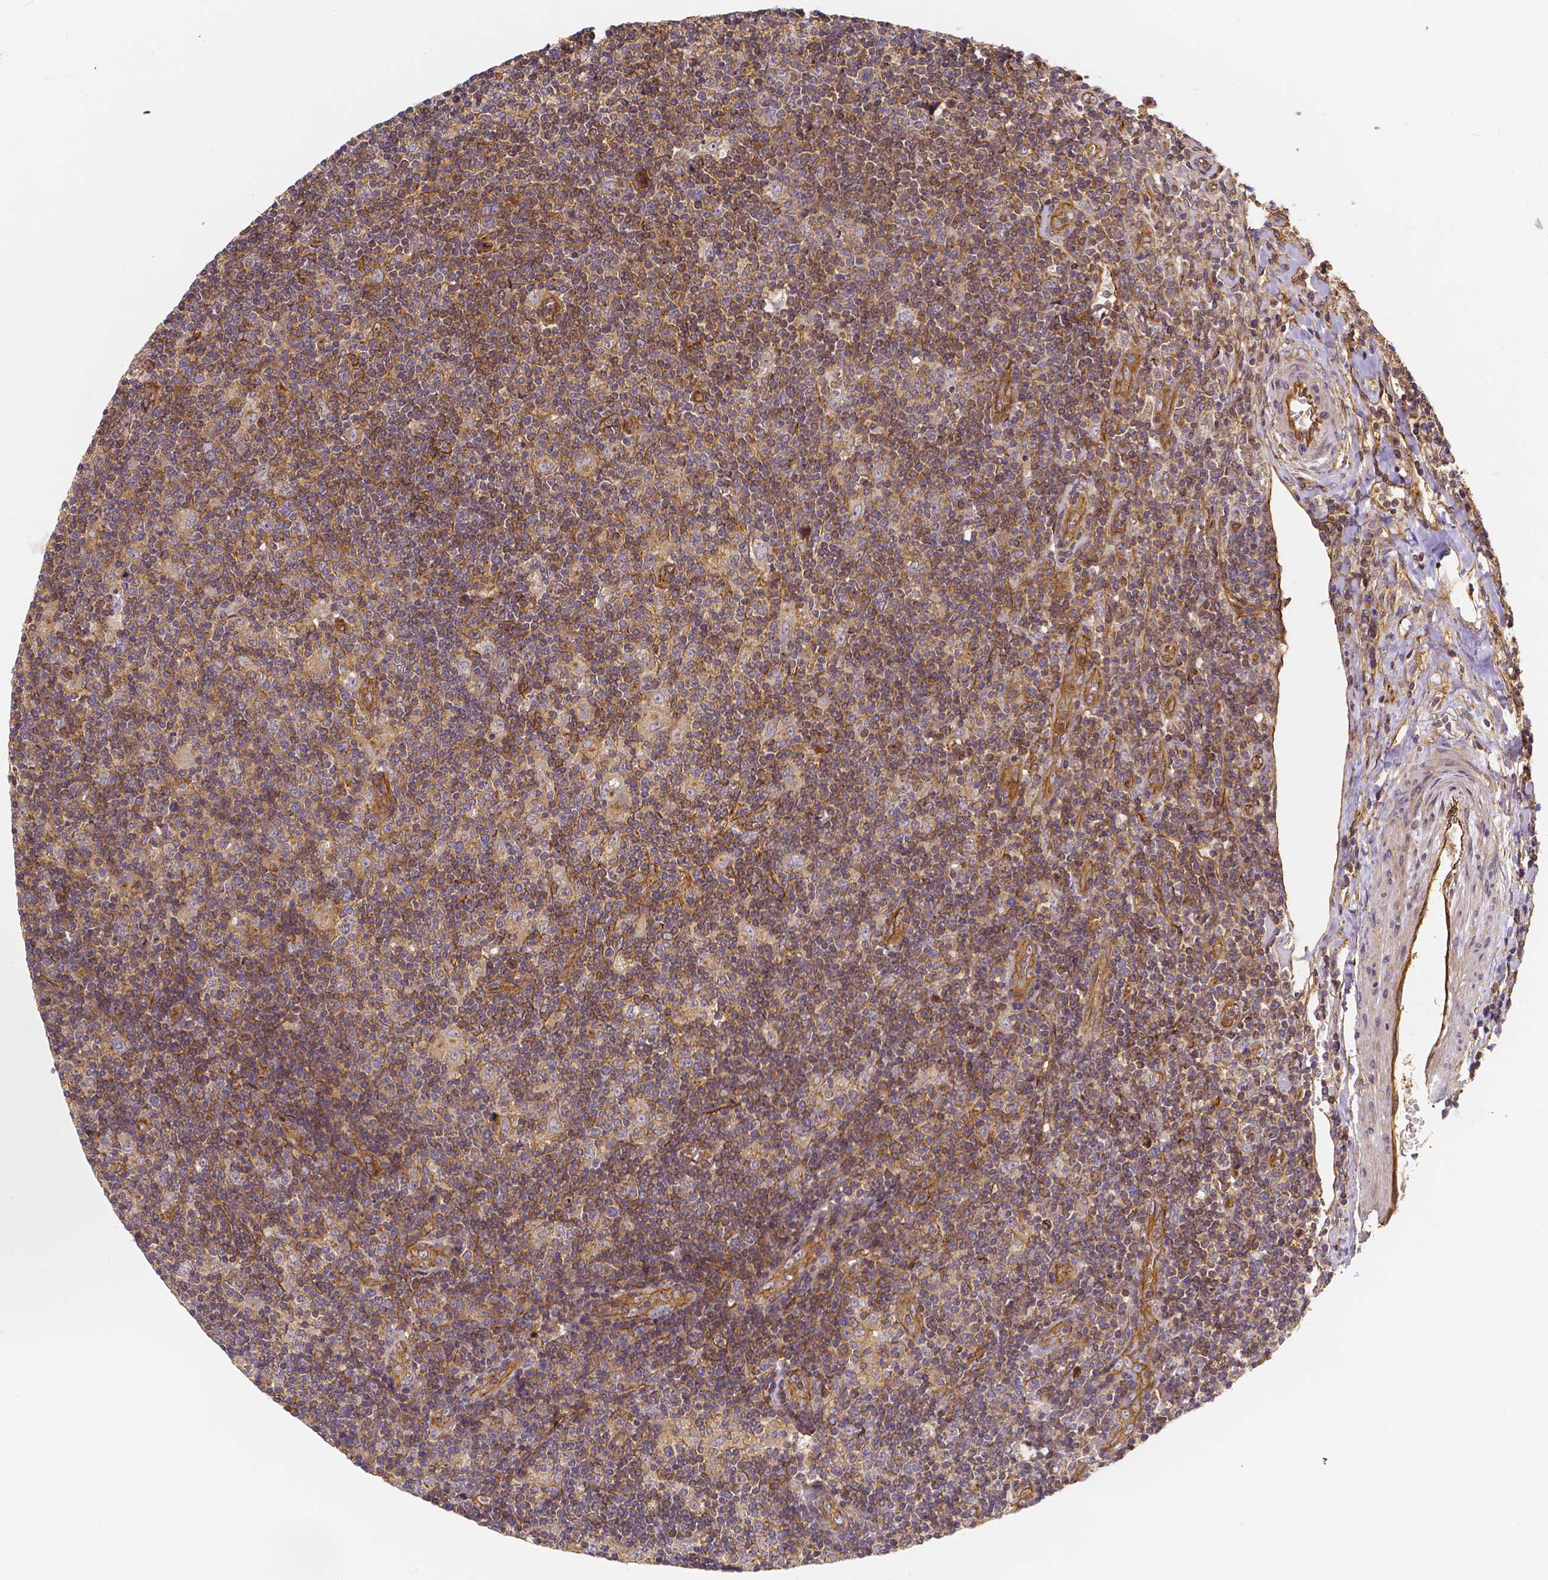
{"staining": {"intensity": "moderate", "quantity": ">75%", "location": "cytoplasmic/membranous"}, "tissue": "lymphoma", "cell_type": "Tumor cells", "image_type": "cancer", "snomed": [{"axis": "morphology", "description": "Hodgkin's disease, NOS"}, {"axis": "topography", "description": "Lymph node"}], "caption": "High-magnification brightfield microscopy of lymphoma stained with DAB (brown) and counterstained with hematoxylin (blue). tumor cells exhibit moderate cytoplasmic/membranous staining is identified in approximately>75% of cells.", "gene": "CLINT1", "patient": {"sex": "male", "age": 40}}